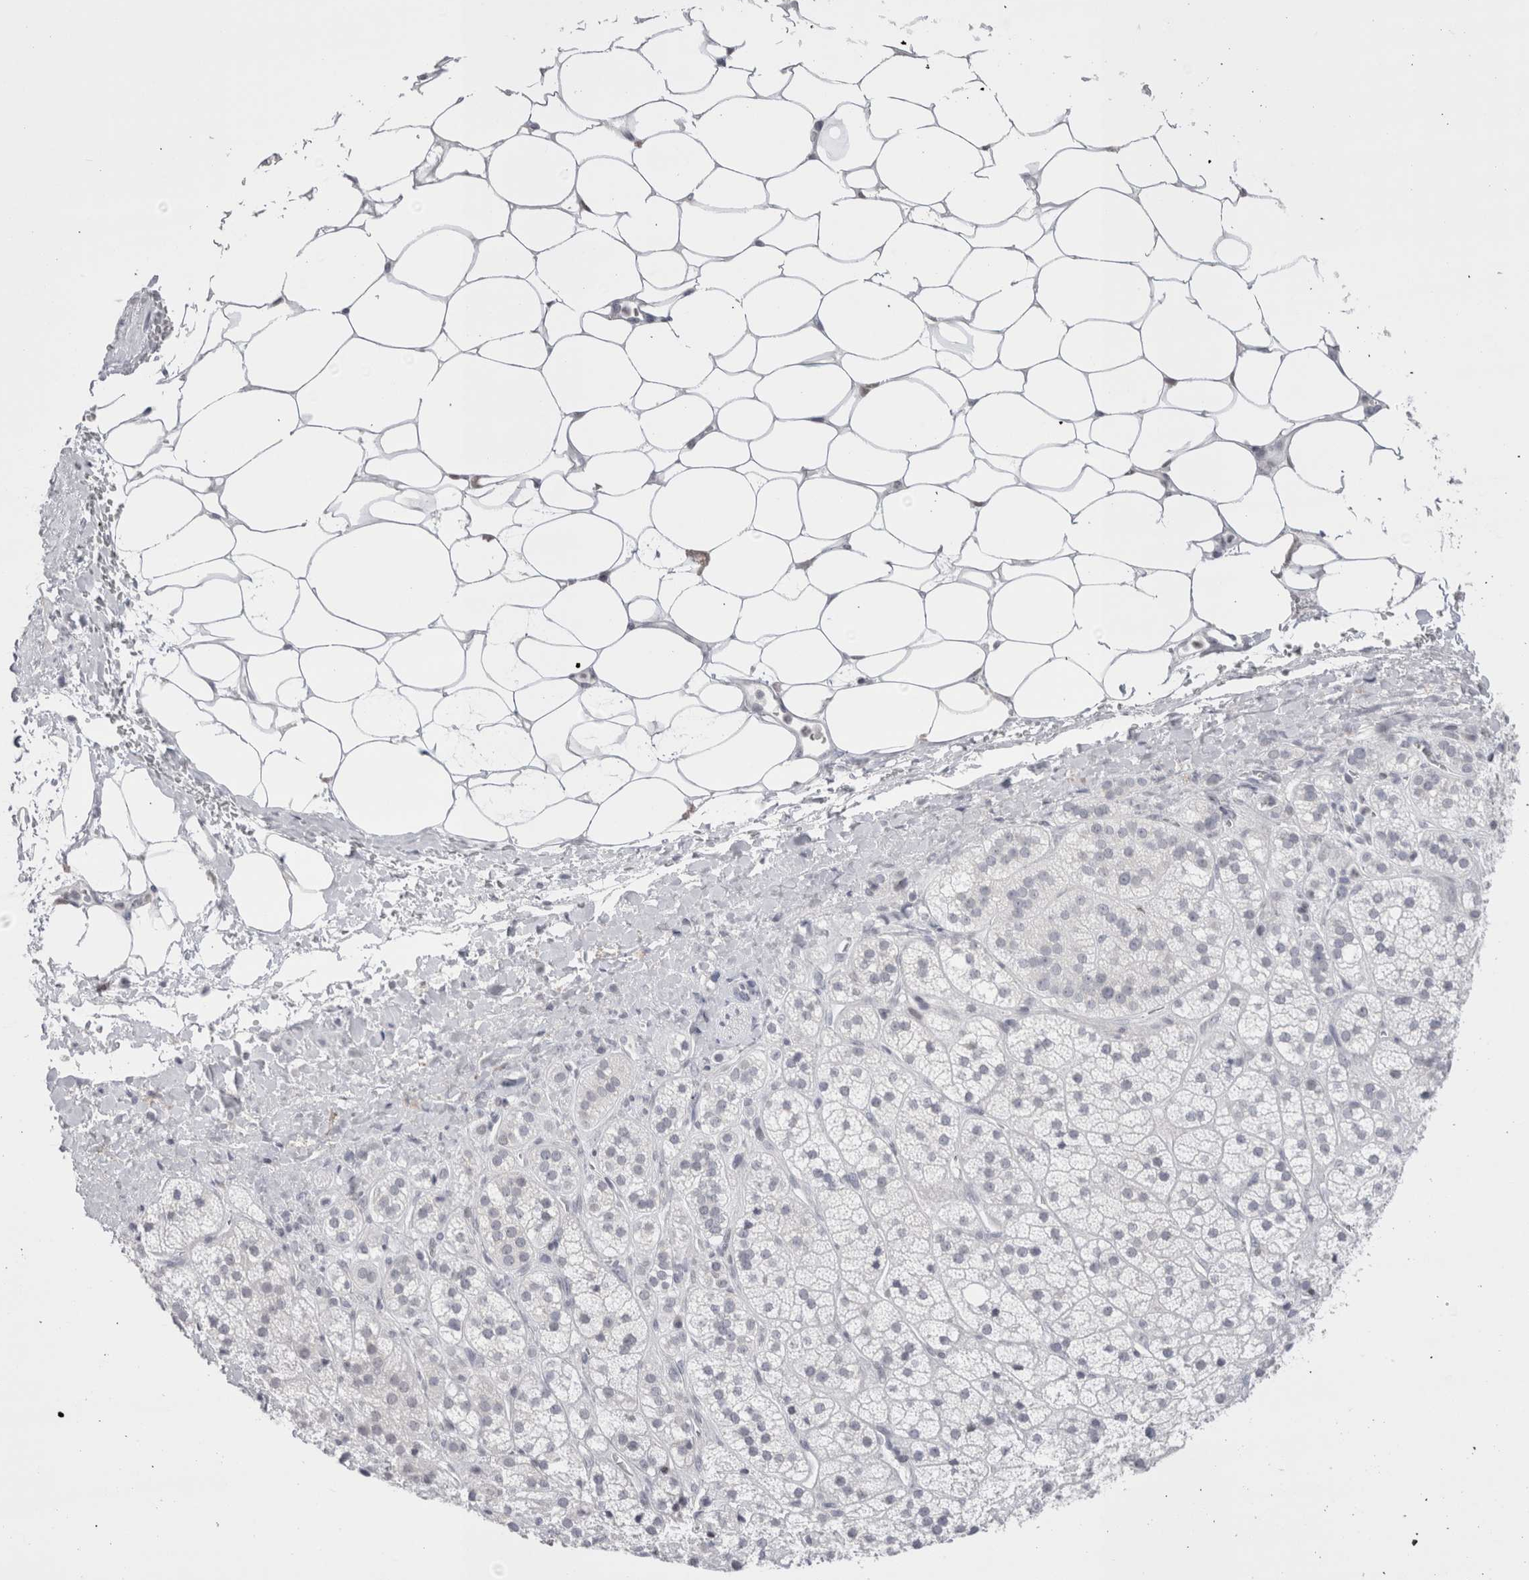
{"staining": {"intensity": "negative", "quantity": "none", "location": "none"}, "tissue": "adrenal gland", "cell_type": "Glandular cells", "image_type": "normal", "snomed": [{"axis": "morphology", "description": "Normal tissue, NOS"}, {"axis": "topography", "description": "Adrenal gland"}], "caption": "A high-resolution histopathology image shows immunohistochemistry staining of benign adrenal gland, which exhibits no significant positivity in glandular cells.", "gene": "FNDC8", "patient": {"sex": "male", "age": 56}}